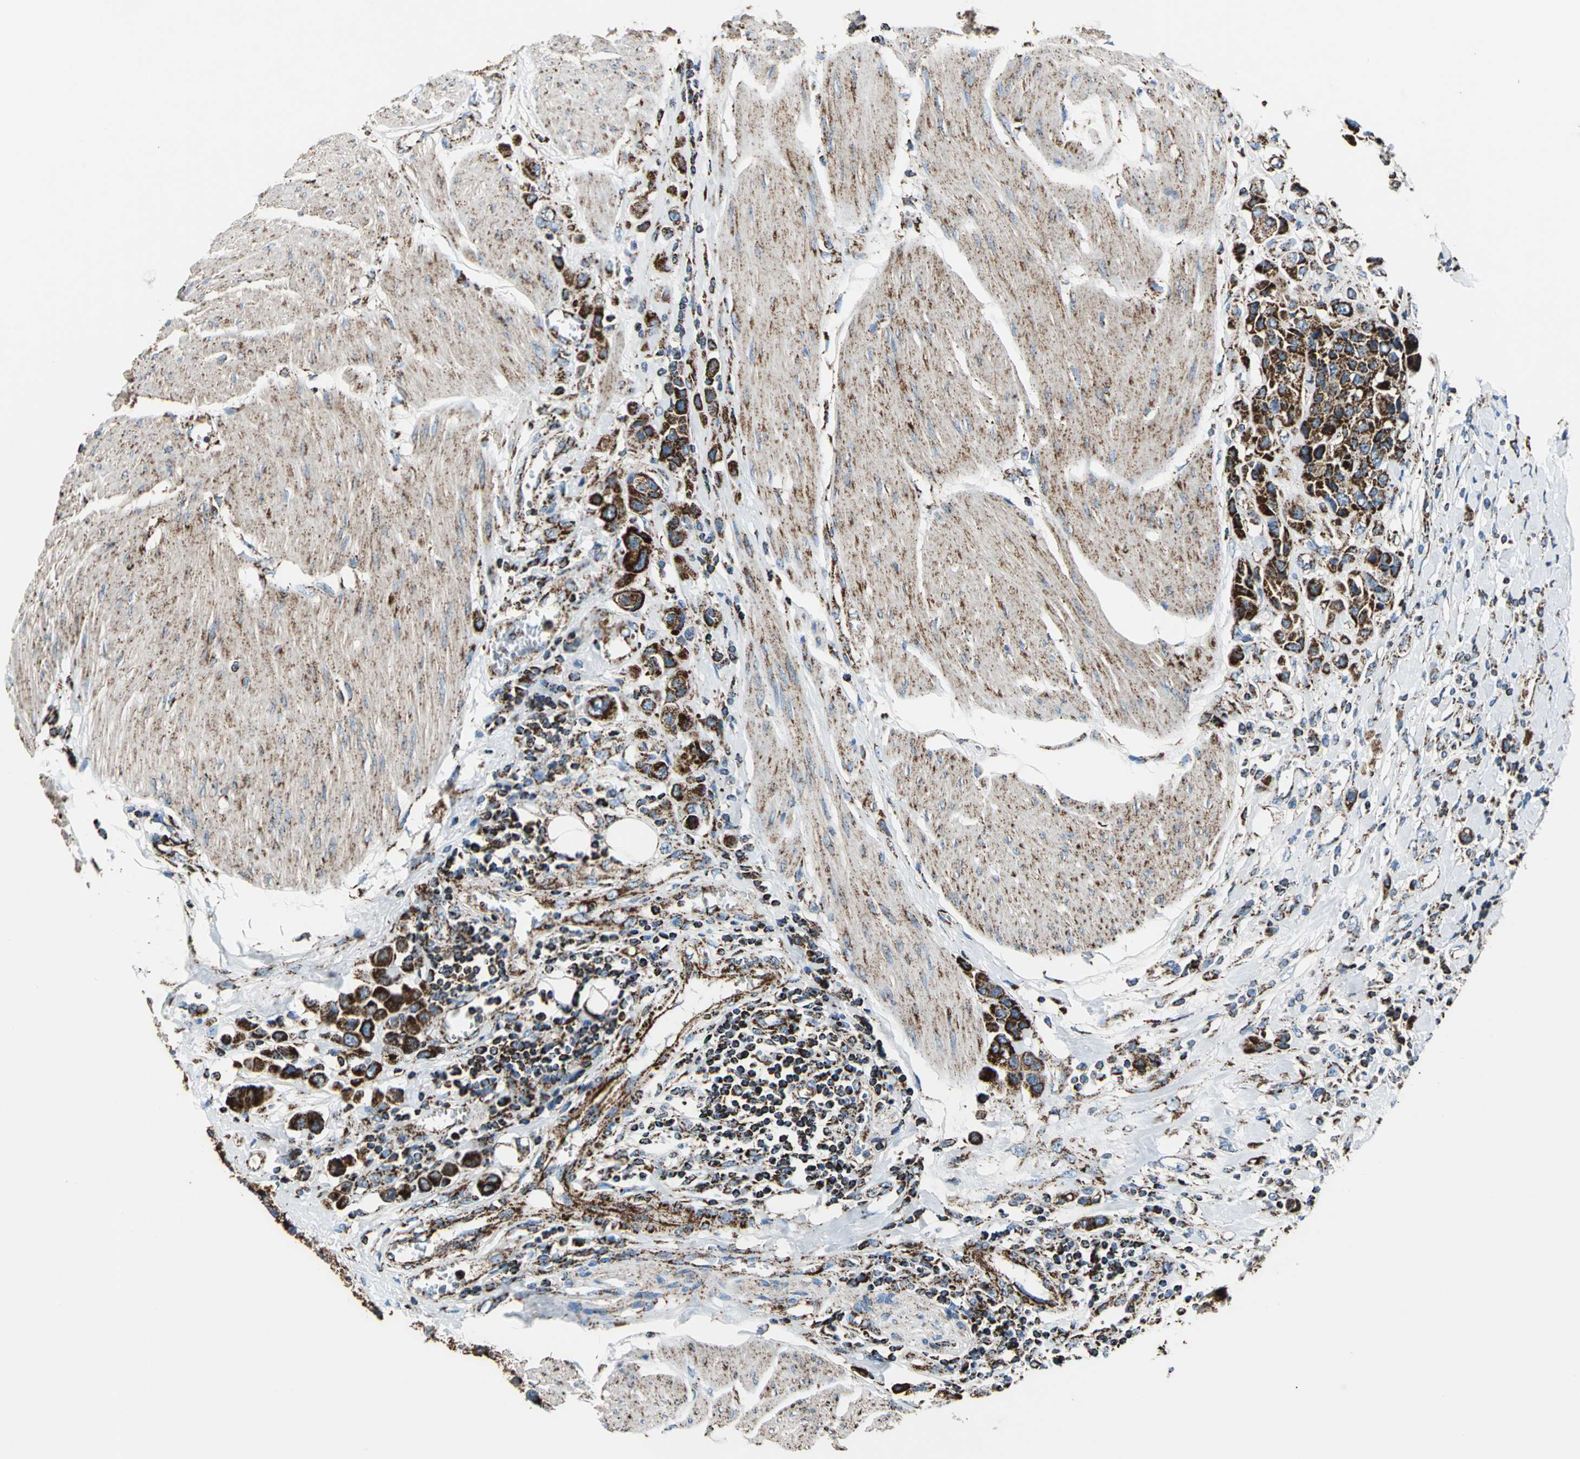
{"staining": {"intensity": "strong", "quantity": ">75%", "location": "cytoplasmic/membranous"}, "tissue": "urothelial cancer", "cell_type": "Tumor cells", "image_type": "cancer", "snomed": [{"axis": "morphology", "description": "Urothelial carcinoma, High grade"}, {"axis": "topography", "description": "Urinary bladder"}], "caption": "Immunohistochemistry image of neoplastic tissue: human high-grade urothelial carcinoma stained using immunohistochemistry shows high levels of strong protein expression localized specifically in the cytoplasmic/membranous of tumor cells, appearing as a cytoplasmic/membranous brown color.", "gene": "ECH1", "patient": {"sex": "male", "age": 50}}